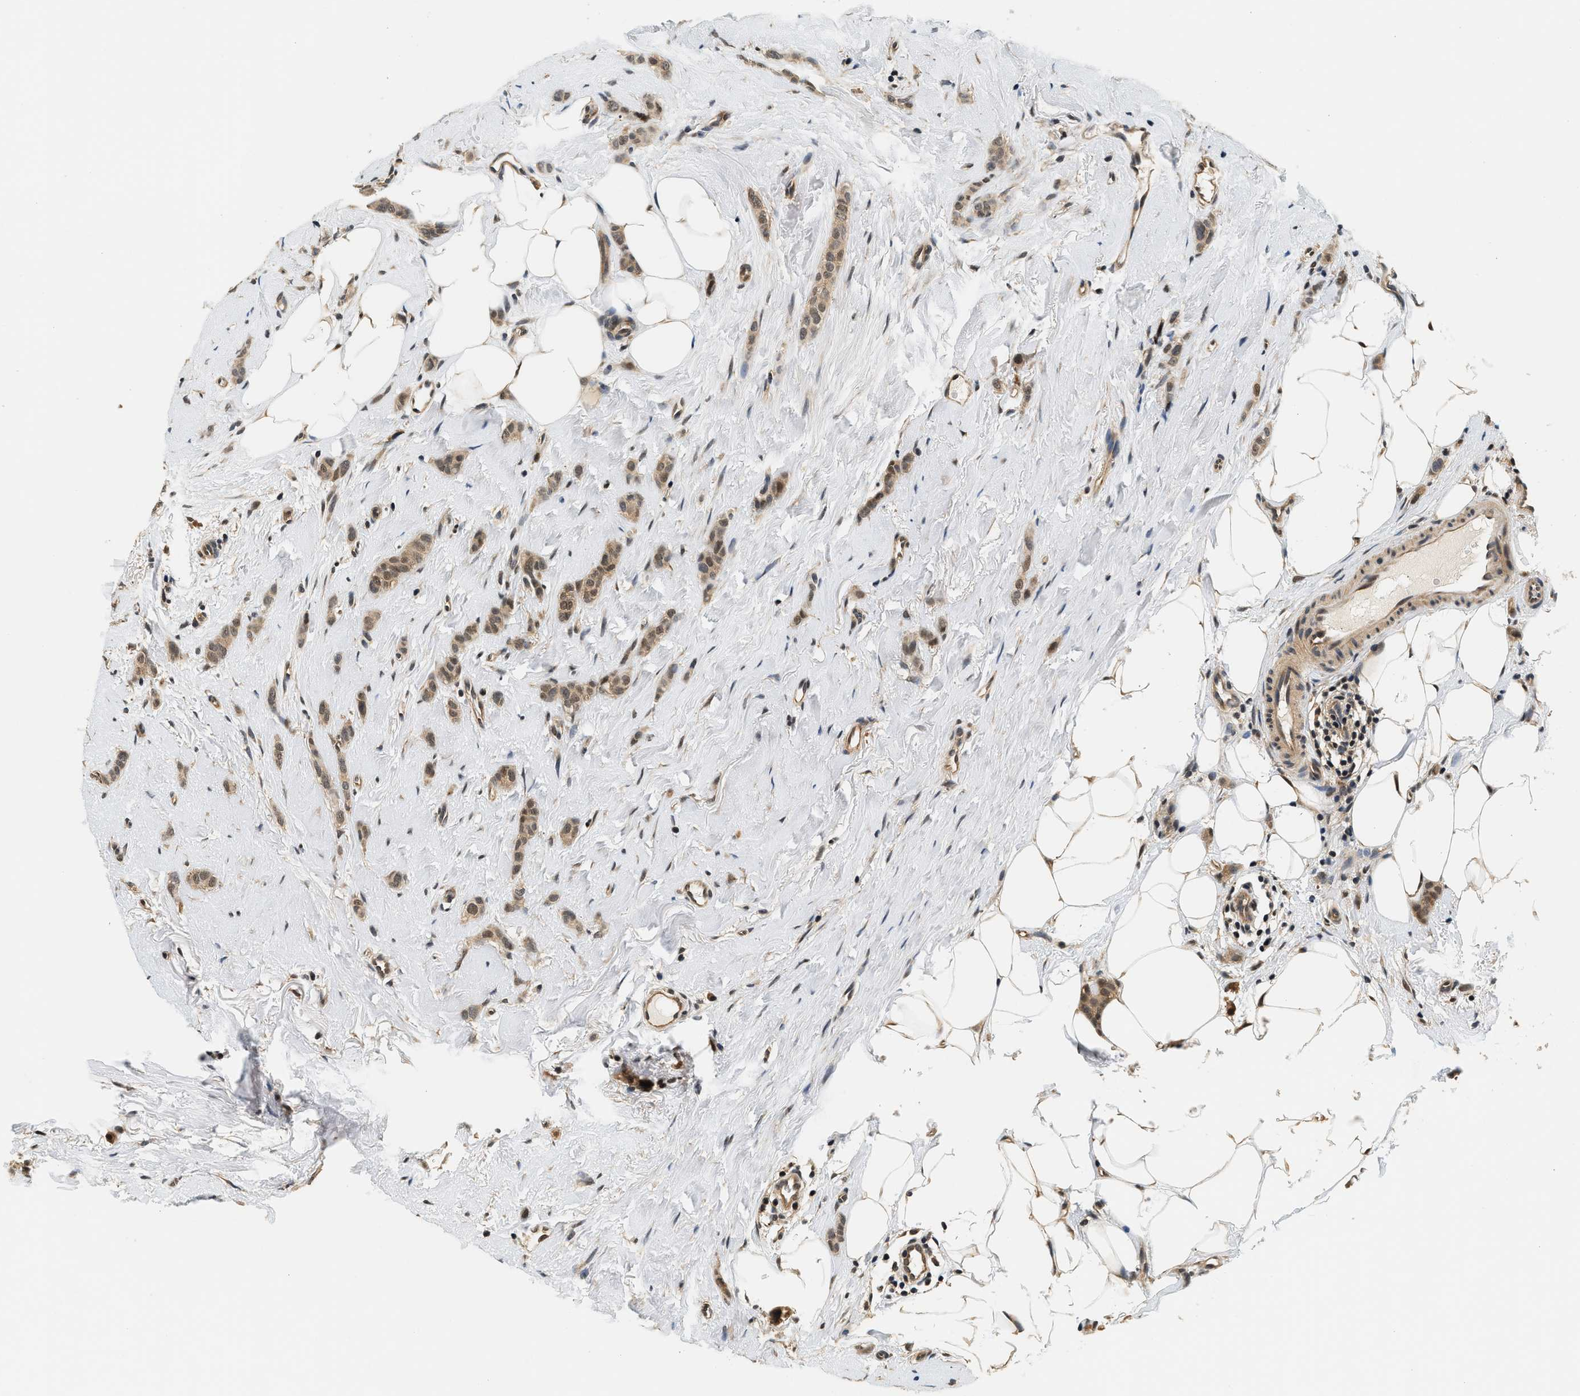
{"staining": {"intensity": "moderate", "quantity": ">75%", "location": "cytoplasmic/membranous,nuclear"}, "tissue": "breast cancer", "cell_type": "Tumor cells", "image_type": "cancer", "snomed": [{"axis": "morphology", "description": "Lobular carcinoma"}, {"axis": "topography", "description": "Skin"}, {"axis": "topography", "description": "Breast"}], "caption": "Immunohistochemistry (IHC) of human breast lobular carcinoma exhibits medium levels of moderate cytoplasmic/membranous and nuclear staining in approximately >75% of tumor cells.", "gene": "PSMD3", "patient": {"sex": "female", "age": 46}}